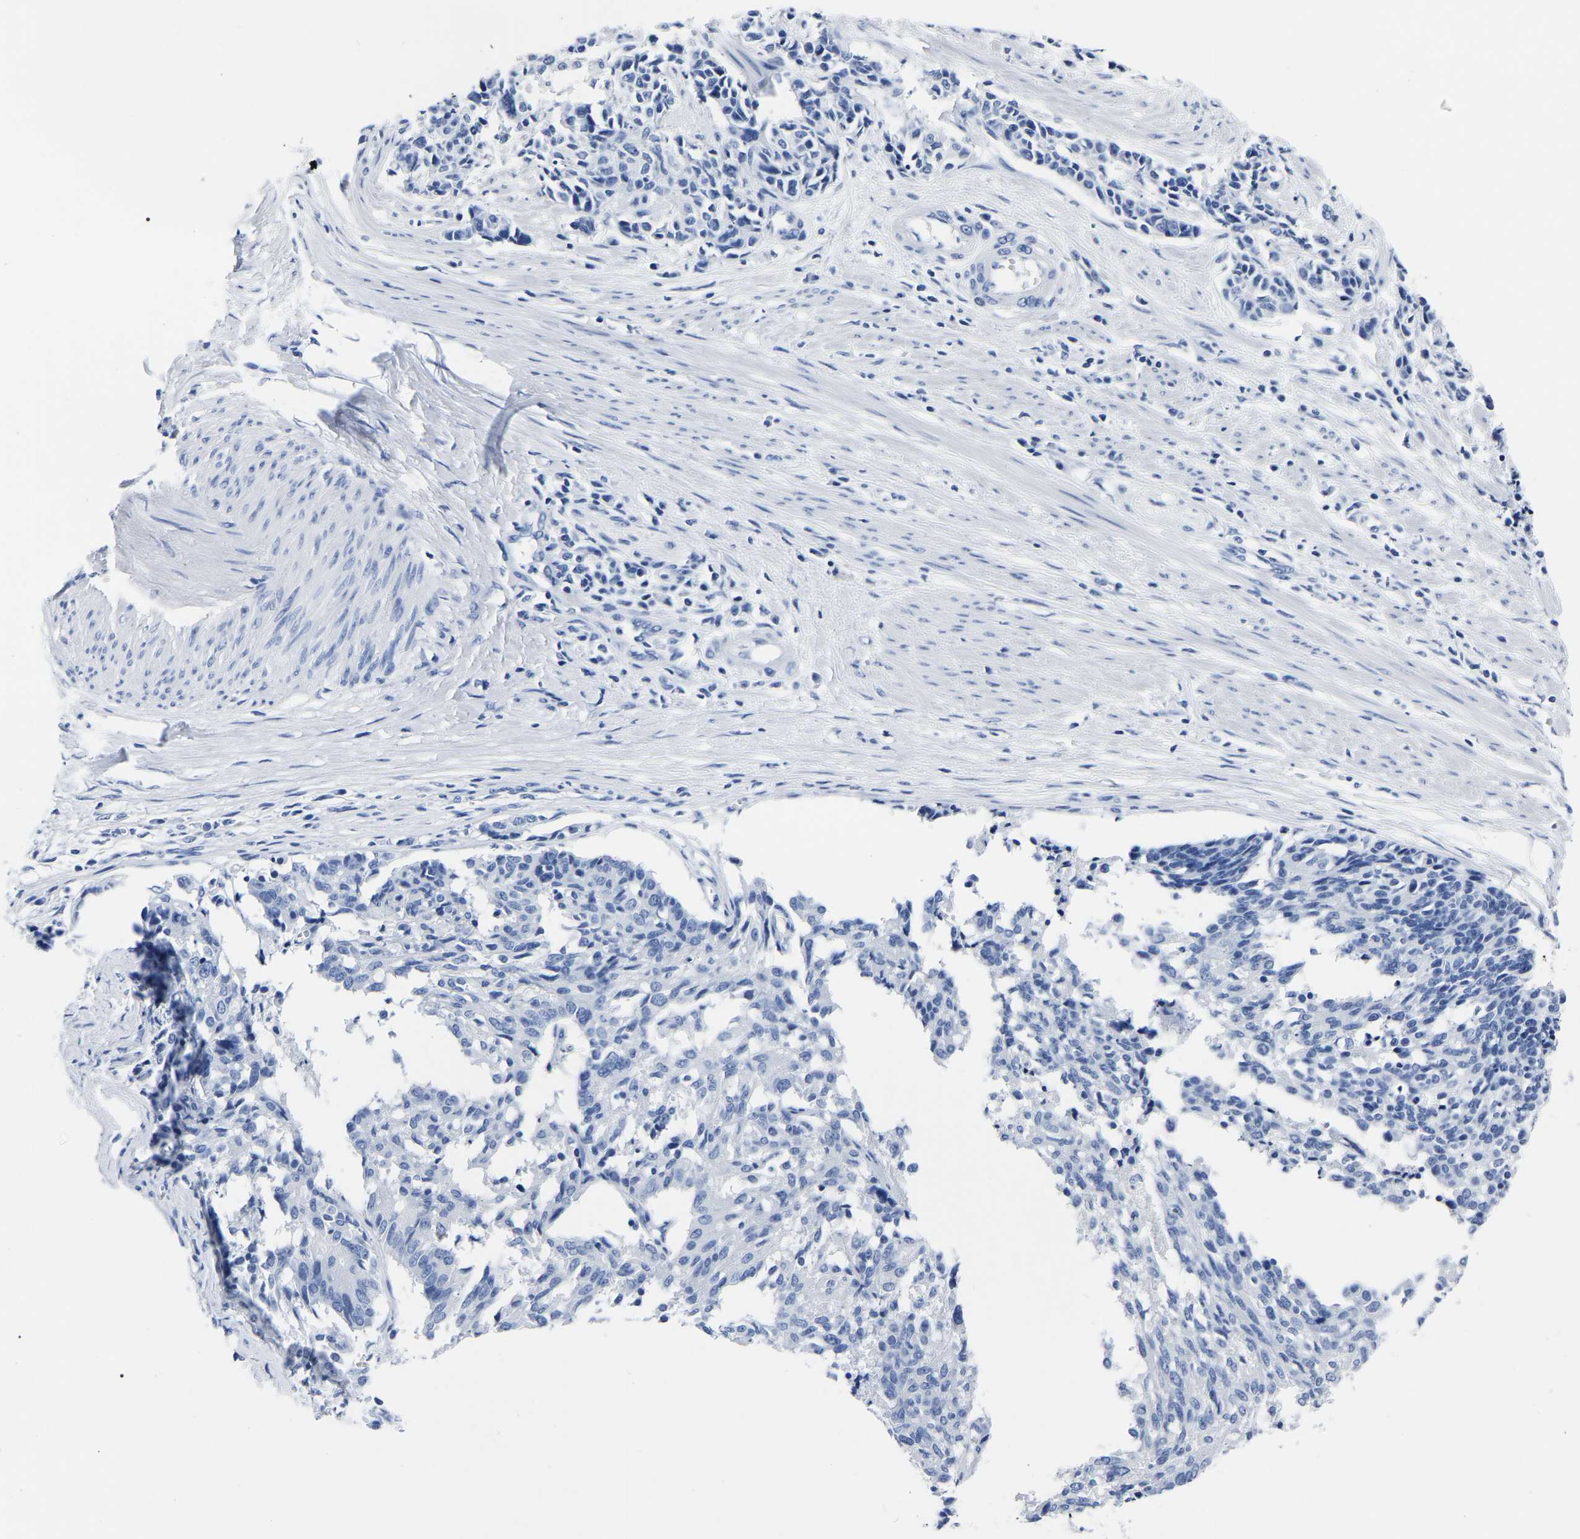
{"staining": {"intensity": "negative", "quantity": "none", "location": "none"}, "tissue": "cervical cancer", "cell_type": "Tumor cells", "image_type": "cancer", "snomed": [{"axis": "morphology", "description": "Squamous cell carcinoma, NOS"}, {"axis": "topography", "description": "Cervix"}], "caption": "Tumor cells show no significant staining in squamous cell carcinoma (cervical). (Stains: DAB immunohistochemistry (IHC) with hematoxylin counter stain, Microscopy: brightfield microscopy at high magnification).", "gene": "IMPG2", "patient": {"sex": "female", "age": 35}}